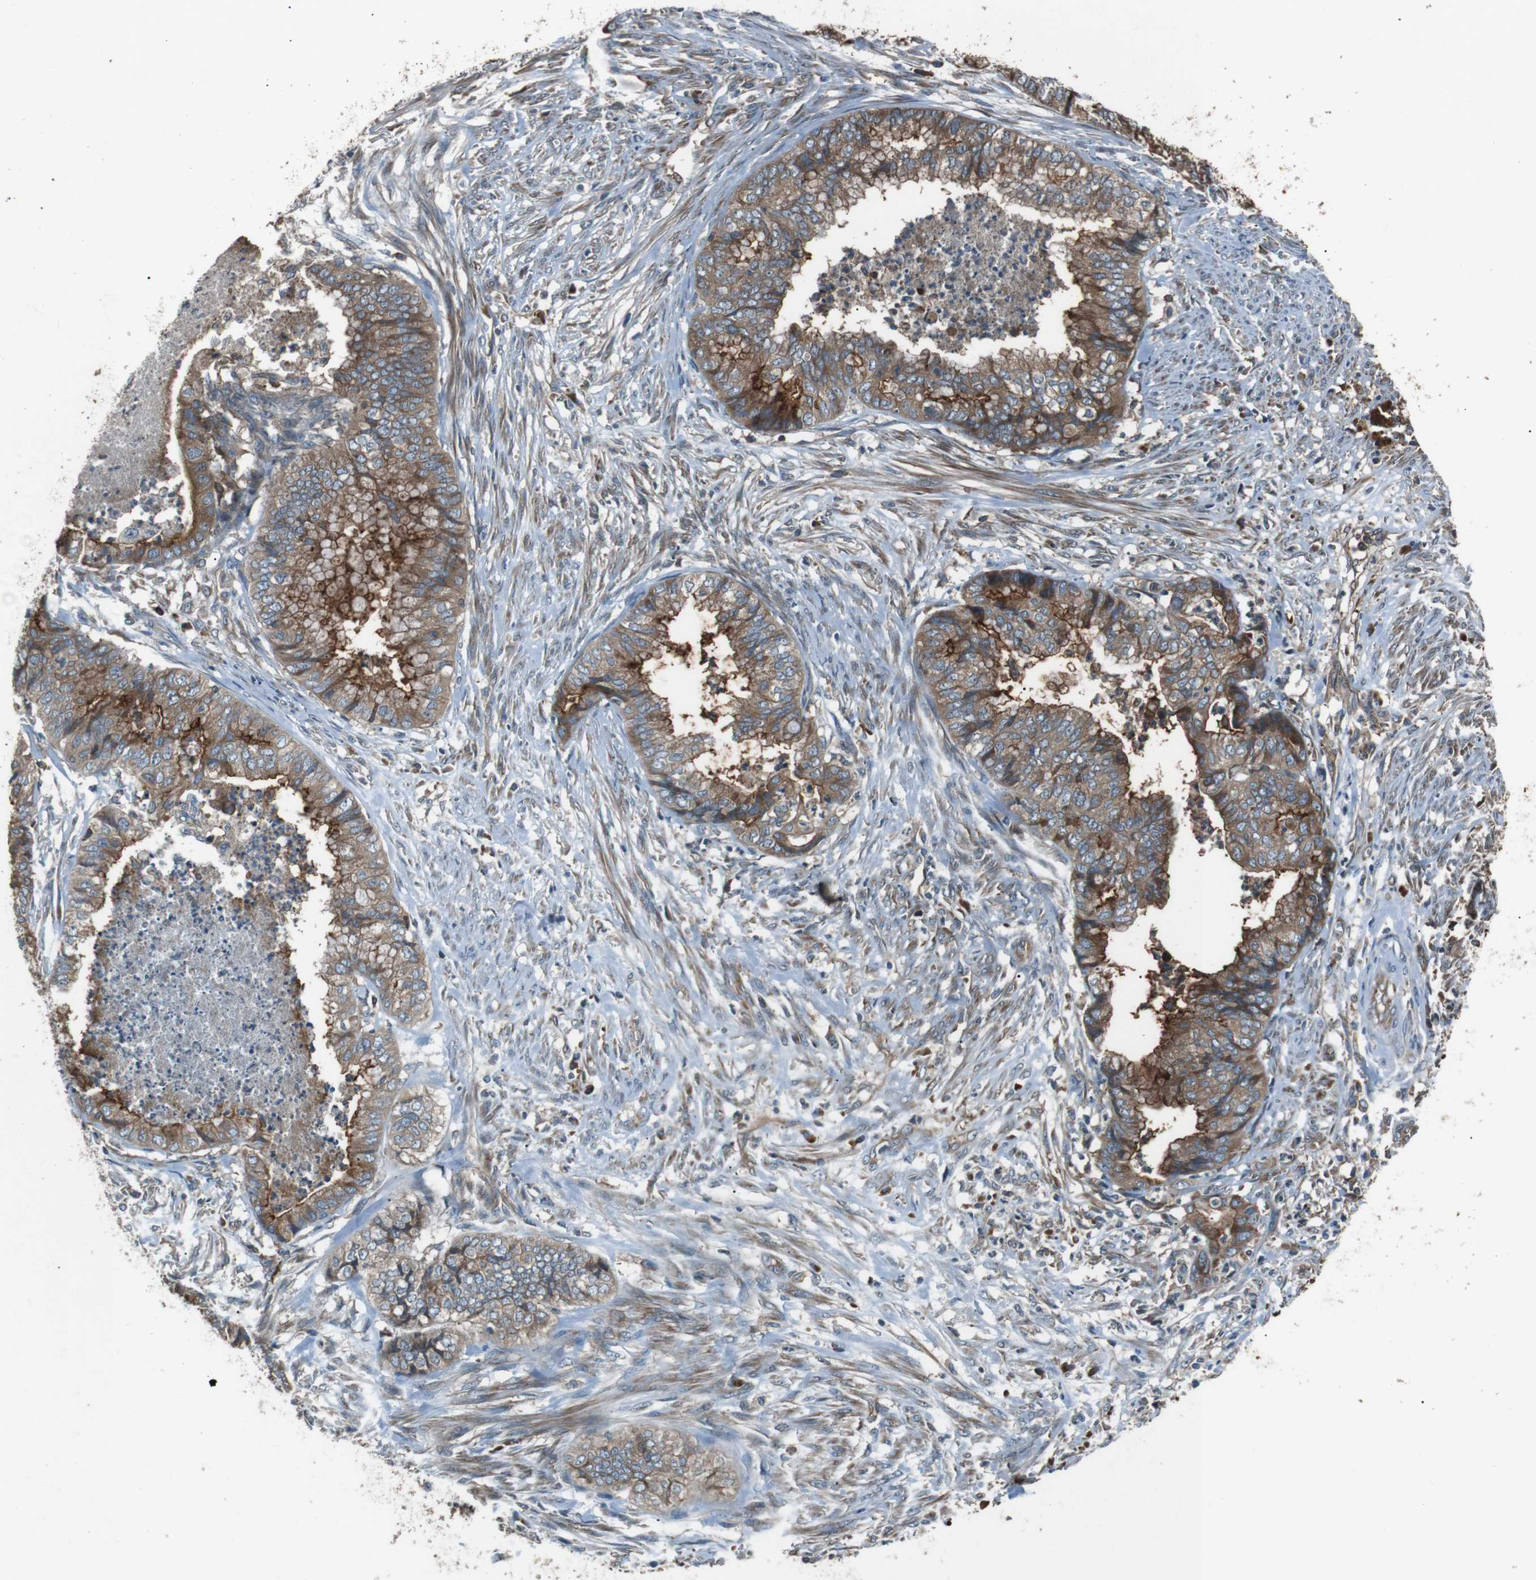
{"staining": {"intensity": "moderate", "quantity": ">75%", "location": "cytoplasmic/membranous"}, "tissue": "endometrial cancer", "cell_type": "Tumor cells", "image_type": "cancer", "snomed": [{"axis": "morphology", "description": "Necrosis, NOS"}, {"axis": "morphology", "description": "Adenocarcinoma, NOS"}, {"axis": "topography", "description": "Endometrium"}], "caption": "Immunohistochemistry (IHC) histopathology image of endometrial cancer (adenocarcinoma) stained for a protein (brown), which demonstrates medium levels of moderate cytoplasmic/membranous expression in about >75% of tumor cells.", "gene": "GPR161", "patient": {"sex": "female", "age": 79}}